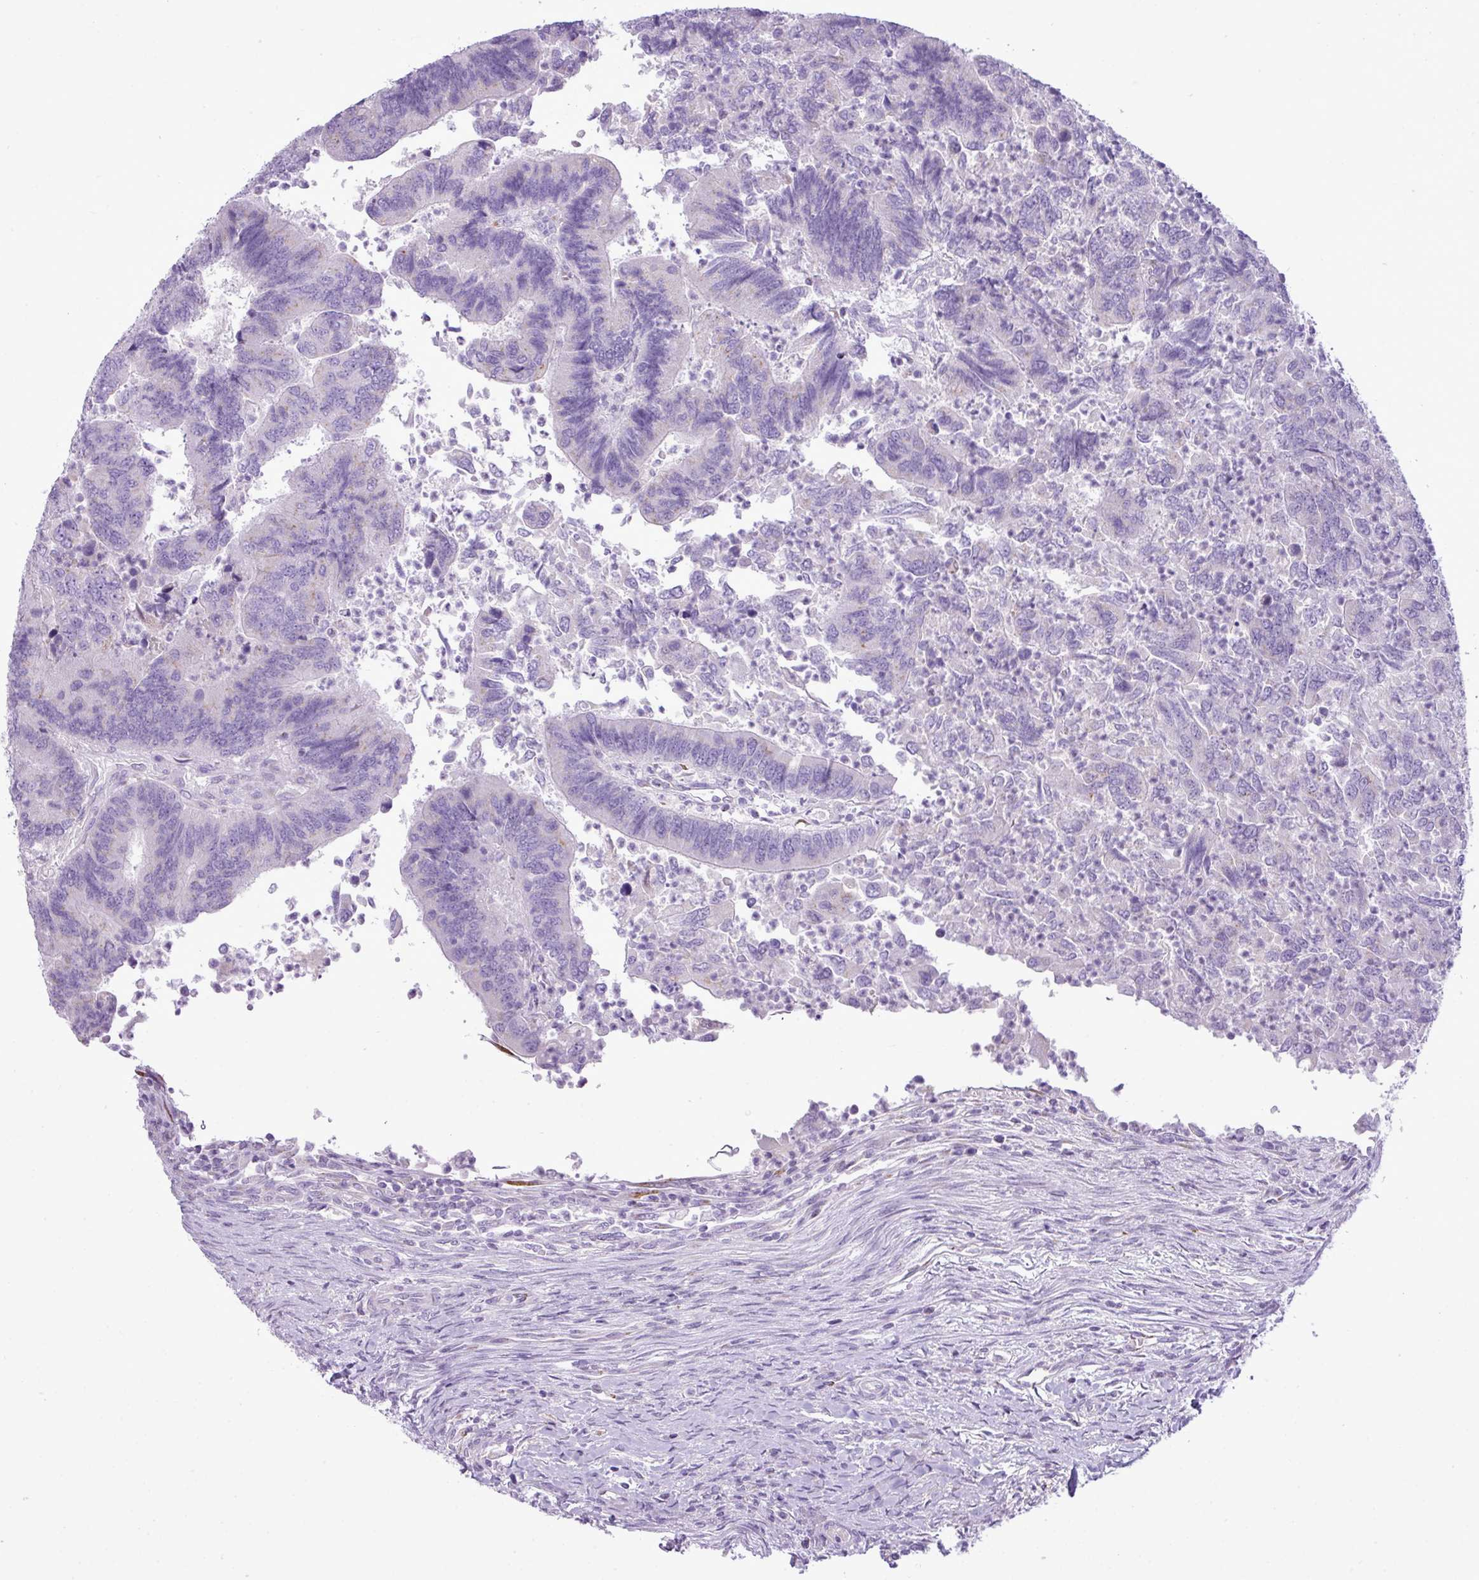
{"staining": {"intensity": "negative", "quantity": "none", "location": "none"}, "tissue": "colorectal cancer", "cell_type": "Tumor cells", "image_type": "cancer", "snomed": [{"axis": "morphology", "description": "Adenocarcinoma, NOS"}, {"axis": "topography", "description": "Colon"}], "caption": "Immunohistochemical staining of human adenocarcinoma (colorectal) displays no significant positivity in tumor cells.", "gene": "FAM43A", "patient": {"sex": "female", "age": 67}}